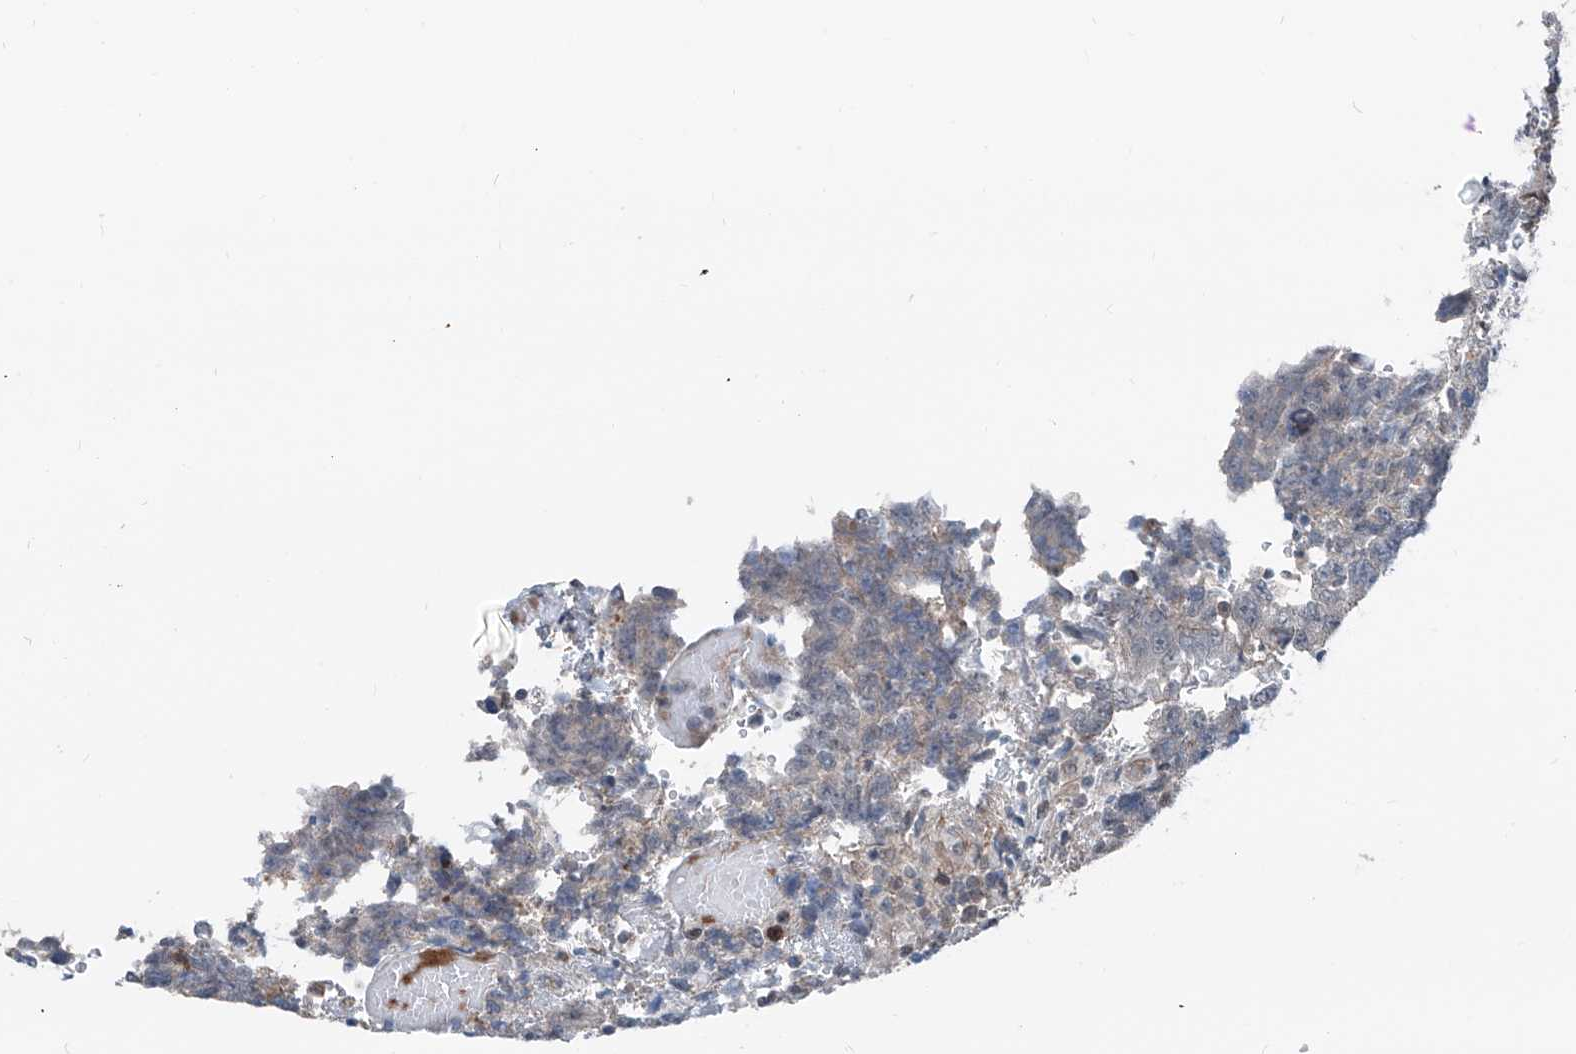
{"staining": {"intensity": "negative", "quantity": "none", "location": "none"}, "tissue": "testis cancer", "cell_type": "Tumor cells", "image_type": "cancer", "snomed": [{"axis": "morphology", "description": "Carcinoma, Embryonal, NOS"}, {"axis": "topography", "description": "Testis"}], "caption": "Tumor cells show no significant staining in testis cancer (embryonal carcinoma).", "gene": "HSPB11", "patient": {"sex": "male", "age": 26}}